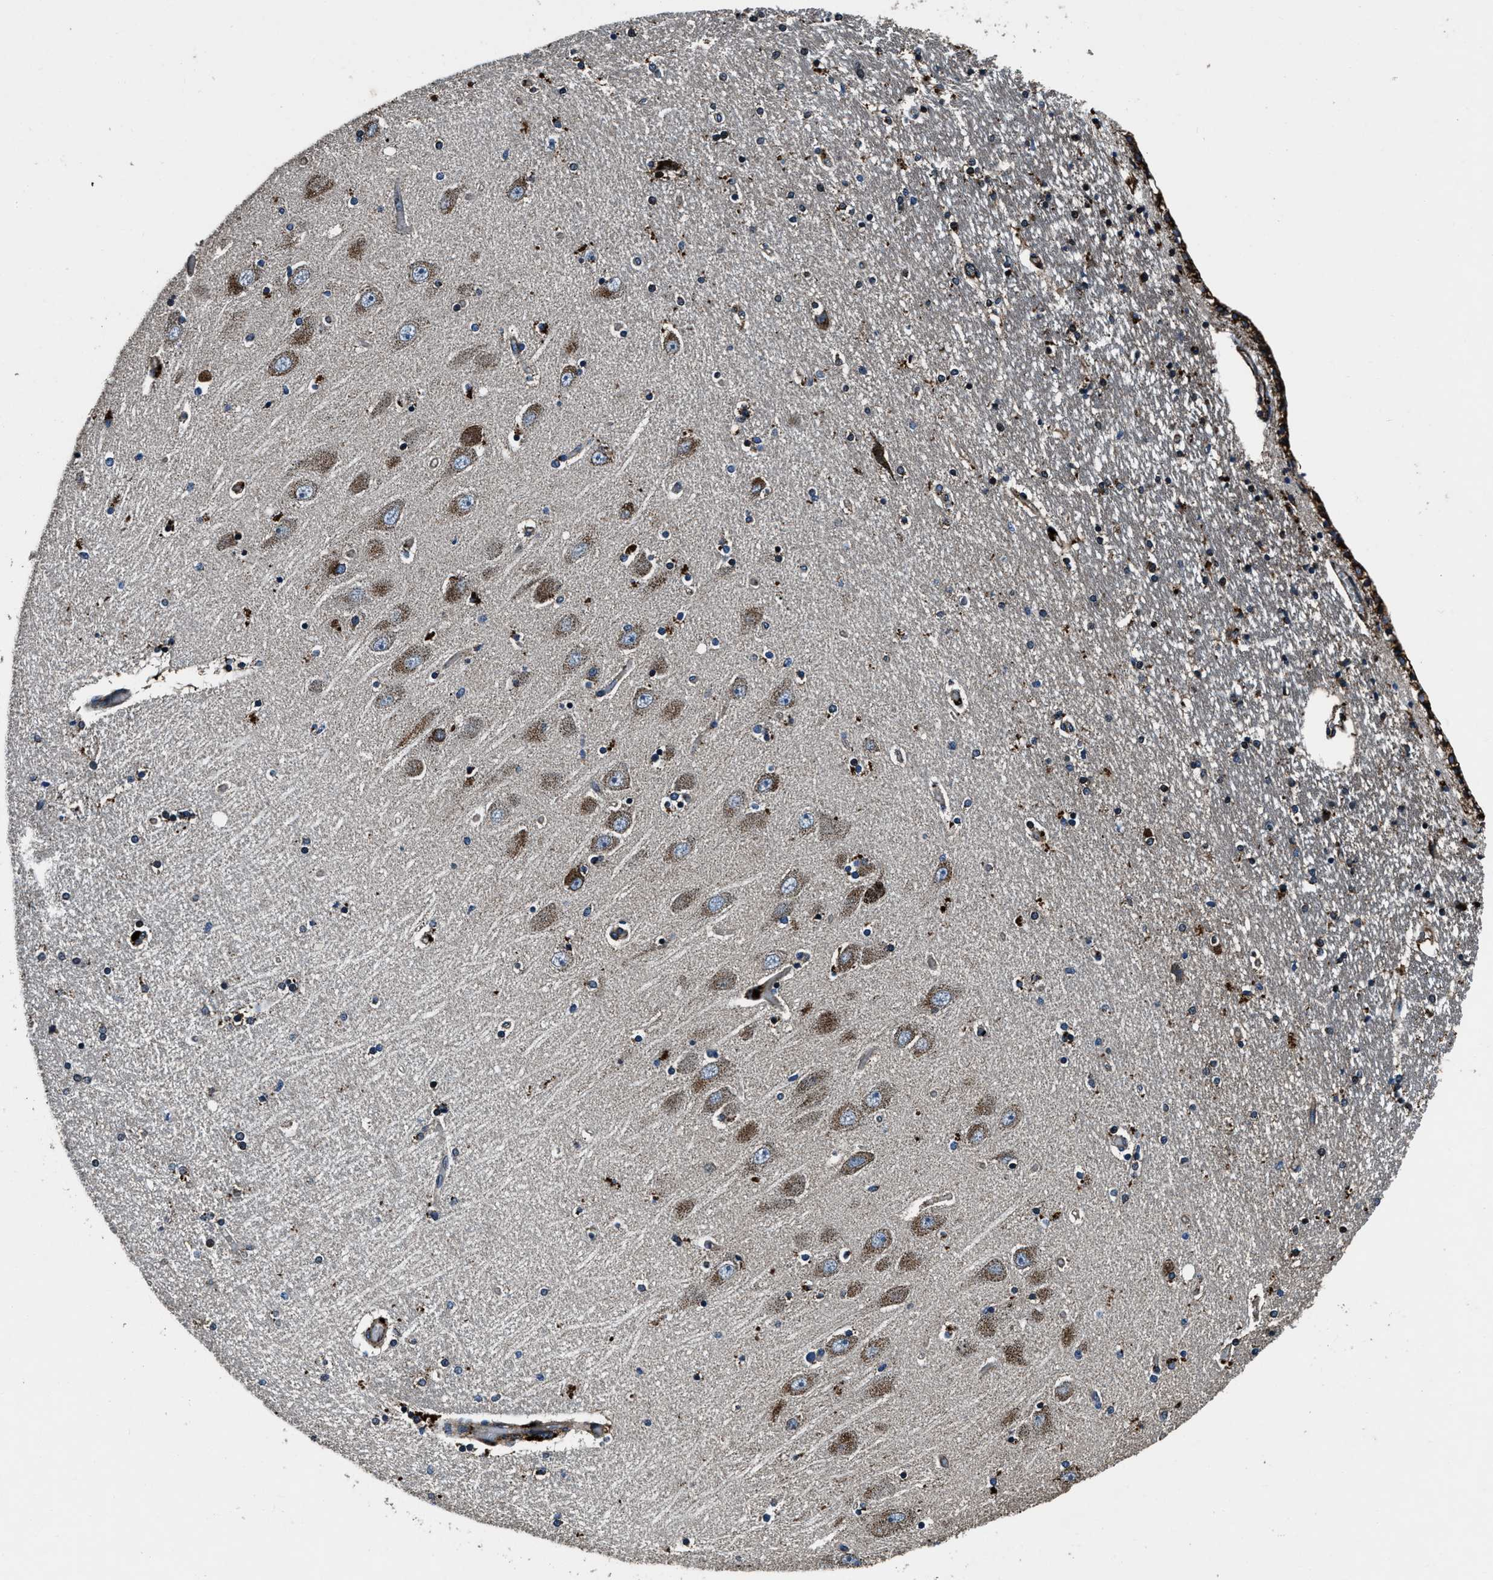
{"staining": {"intensity": "moderate", "quantity": "<25%", "location": "cytoplasmic/membranous"}, "tissue": "hippocampus", "cell_type": "Glial cells", "image_type": "normal", "snomed": [{"axis": "morphology", "description": "Normal tissue, NOS"}, {"axis": "topography", "description": "Hippocampus"}], "caption": "Benign hippocampus displays moderate cytoplasmic/membranous positivity in approximately <25% of glial cells.", "gene": "OGDH", "patient": {"sex": "female", "age": 54}}